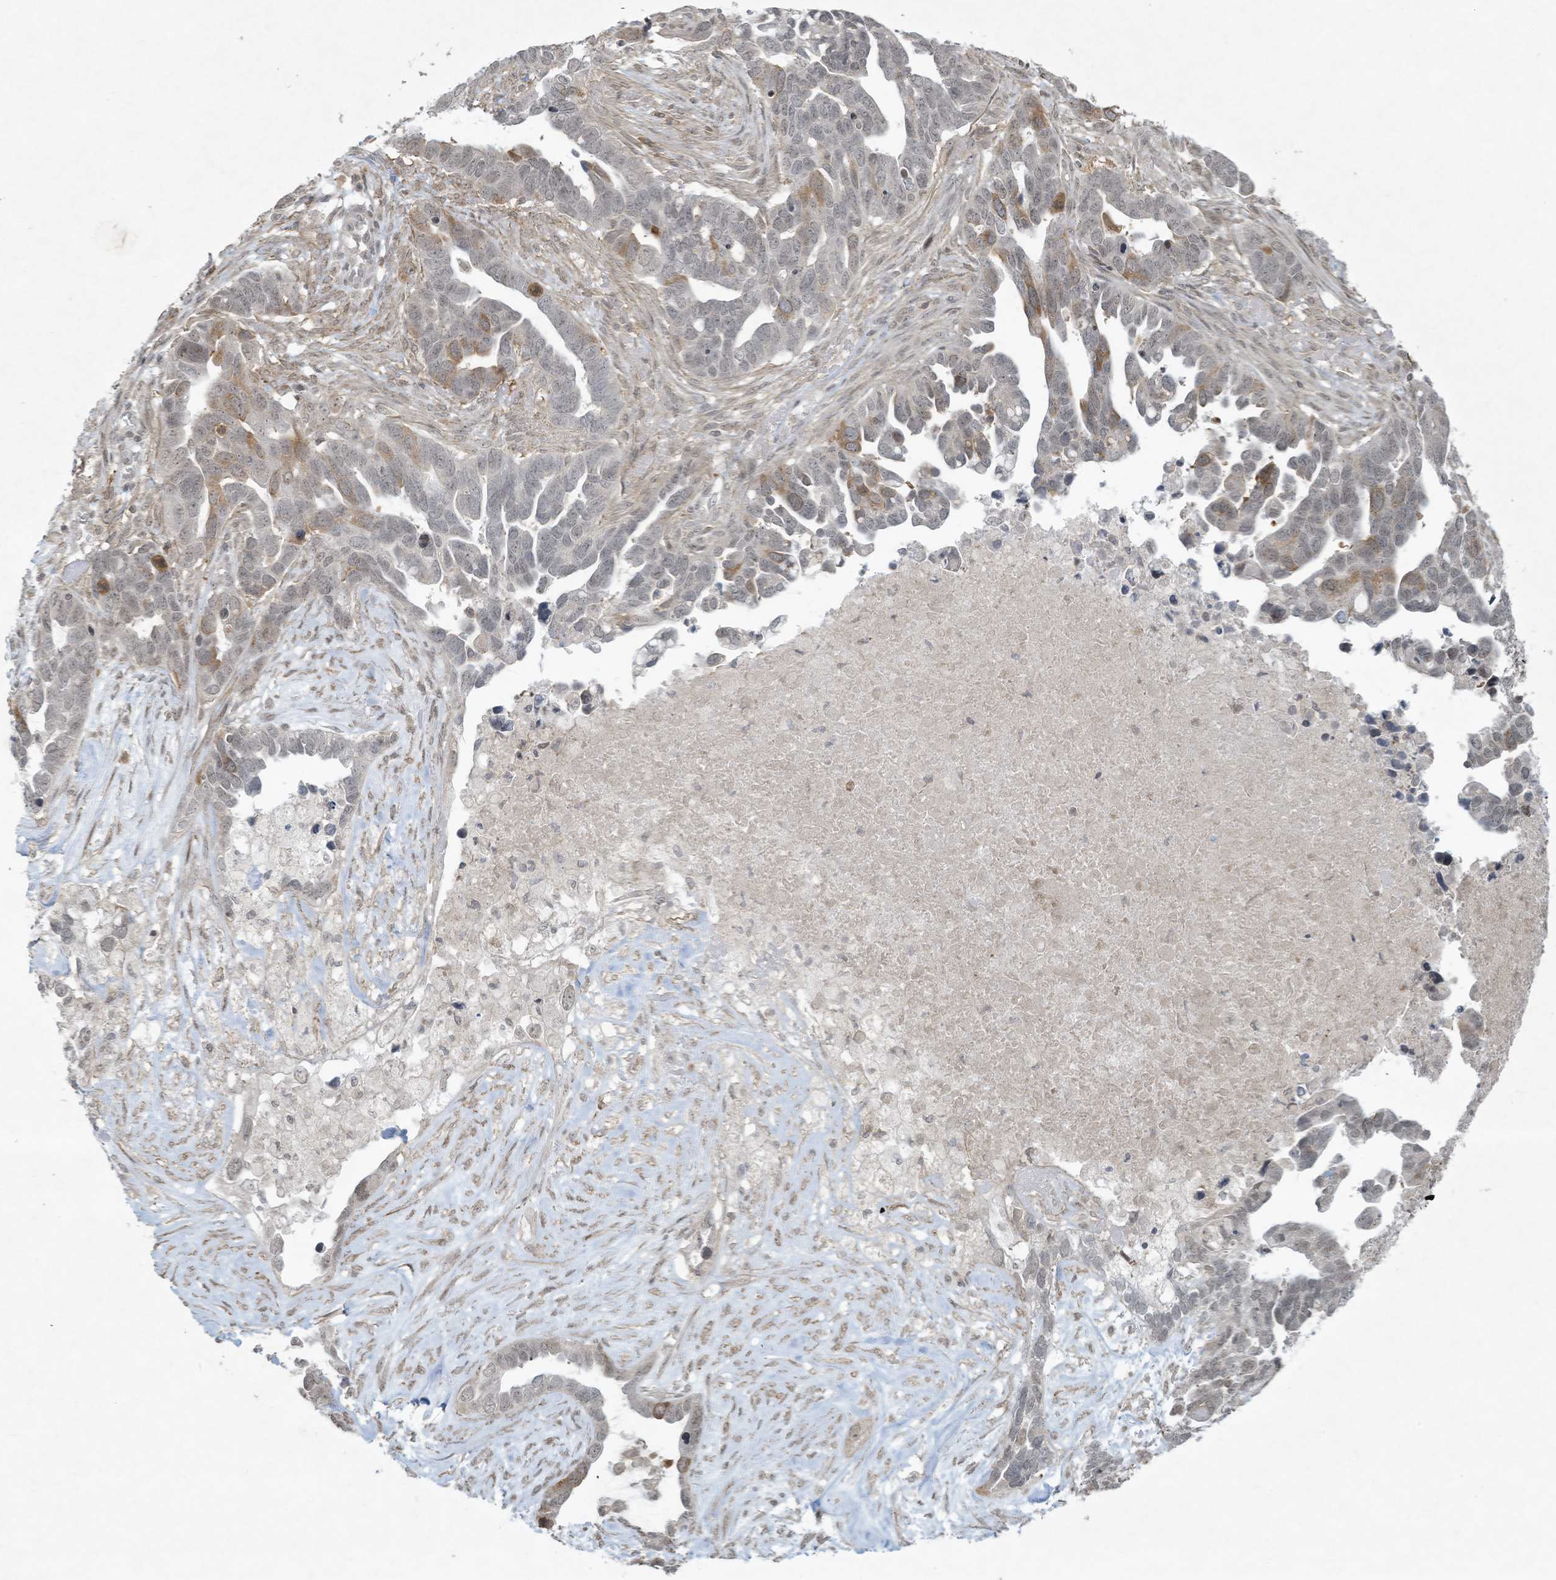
{"staining": {"intensity": "moderate", "quantity": "<25%", "location": "cytoplasmic/membranous,nuclear"}, "tissue": "ovarian cancer", "cell_type": "Tumor cells", "image_type": "cancer", "snomed": [{"axis": "morphology", "description": "Cystadenocarcinoma, serous, NOS"}, {"axis": "topography", "description": "Ovary"}], "caption": "Moderate cytoplasmic/membranous and nuclear protein expression is appreciated in approximately <25% of tumor cells in ovarian cancer (serous cystadenocarcinoma).", "gene": "ZNF263", "patient": {"sex": "female", "age": 54}}